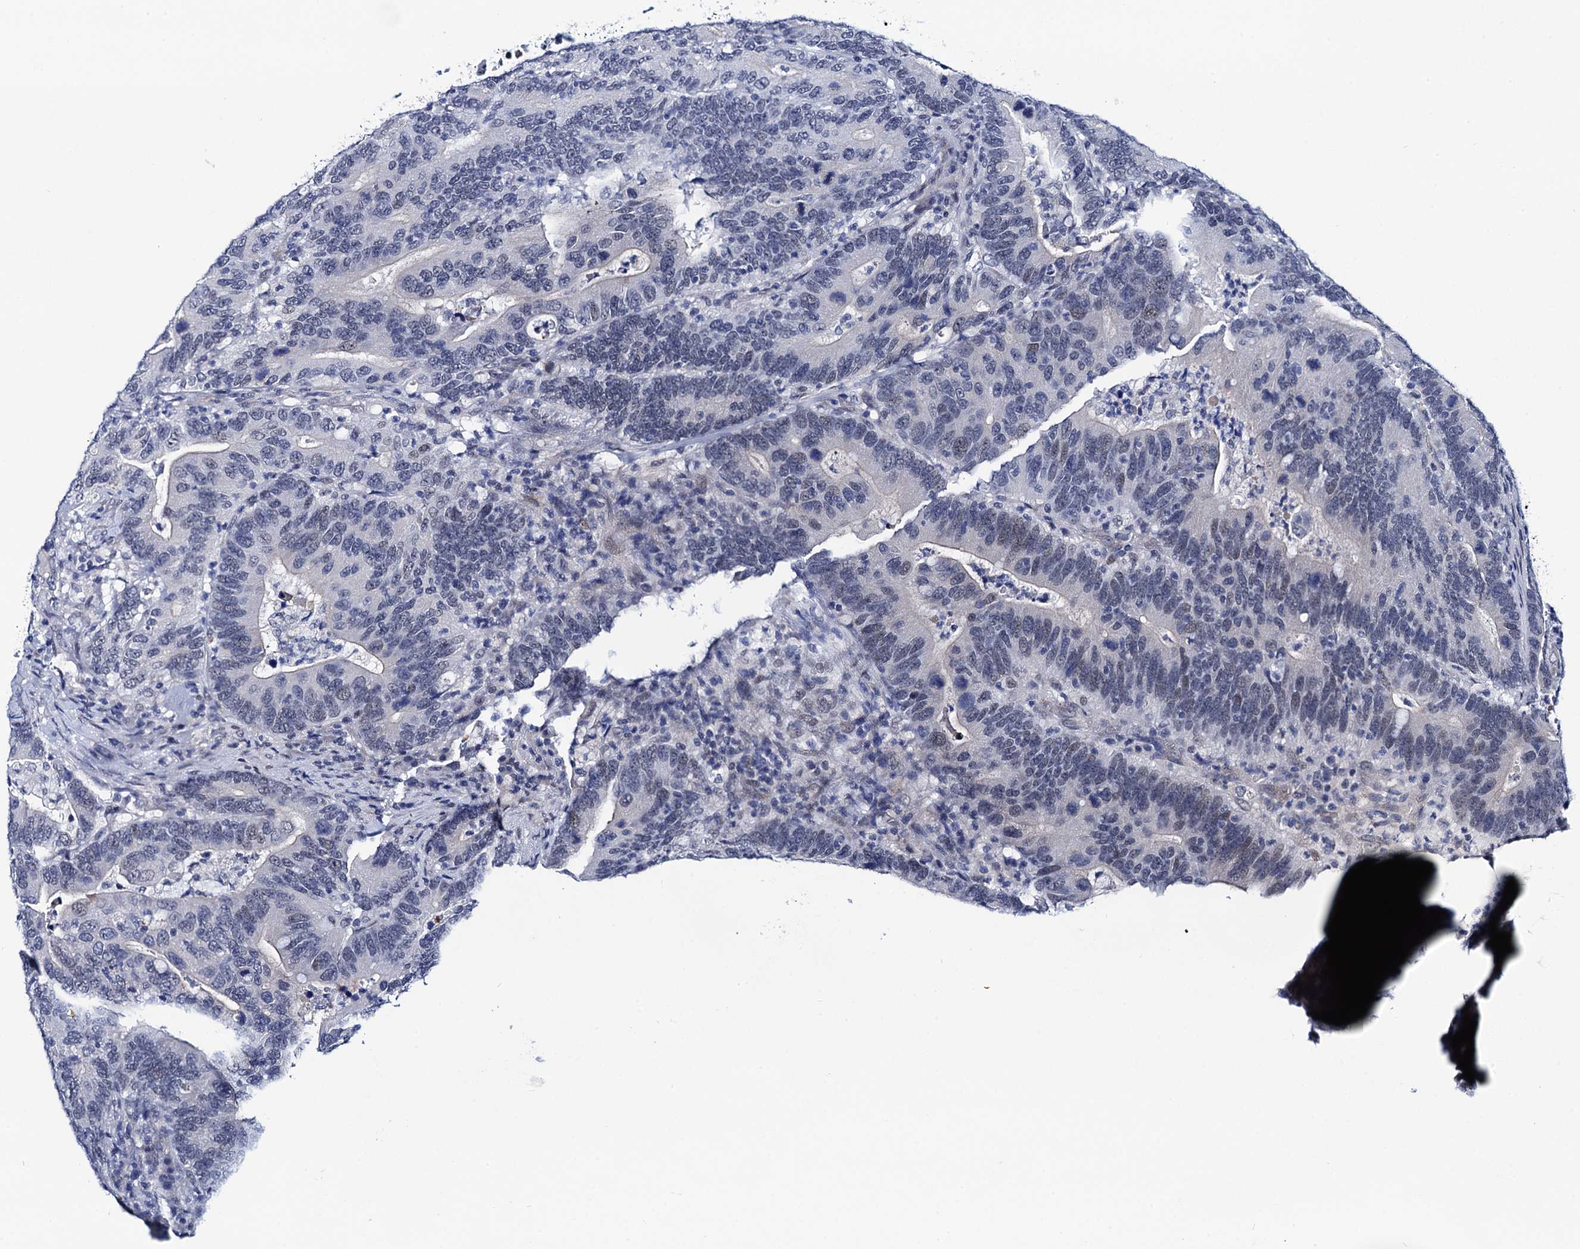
{"staining": {"intensity": "weak", "quantity": "<25%", "location": "nuclear"}, "tissue": "colorectal cancer", "cell_type": "Tumor cells", "image_type": "cancer", "snomed": [{"axis": "morphology", "description": "Adenocarcinoma, NOS"}, {"axis": "topography", "description": "Colon"}], "caption": "Human colorectal adenocarcinoma stained for a protein using IHC demonstrates no staining in tumor cells.", "gene": "C16orf87", "patient": {"sex": "female", "age": 66}}